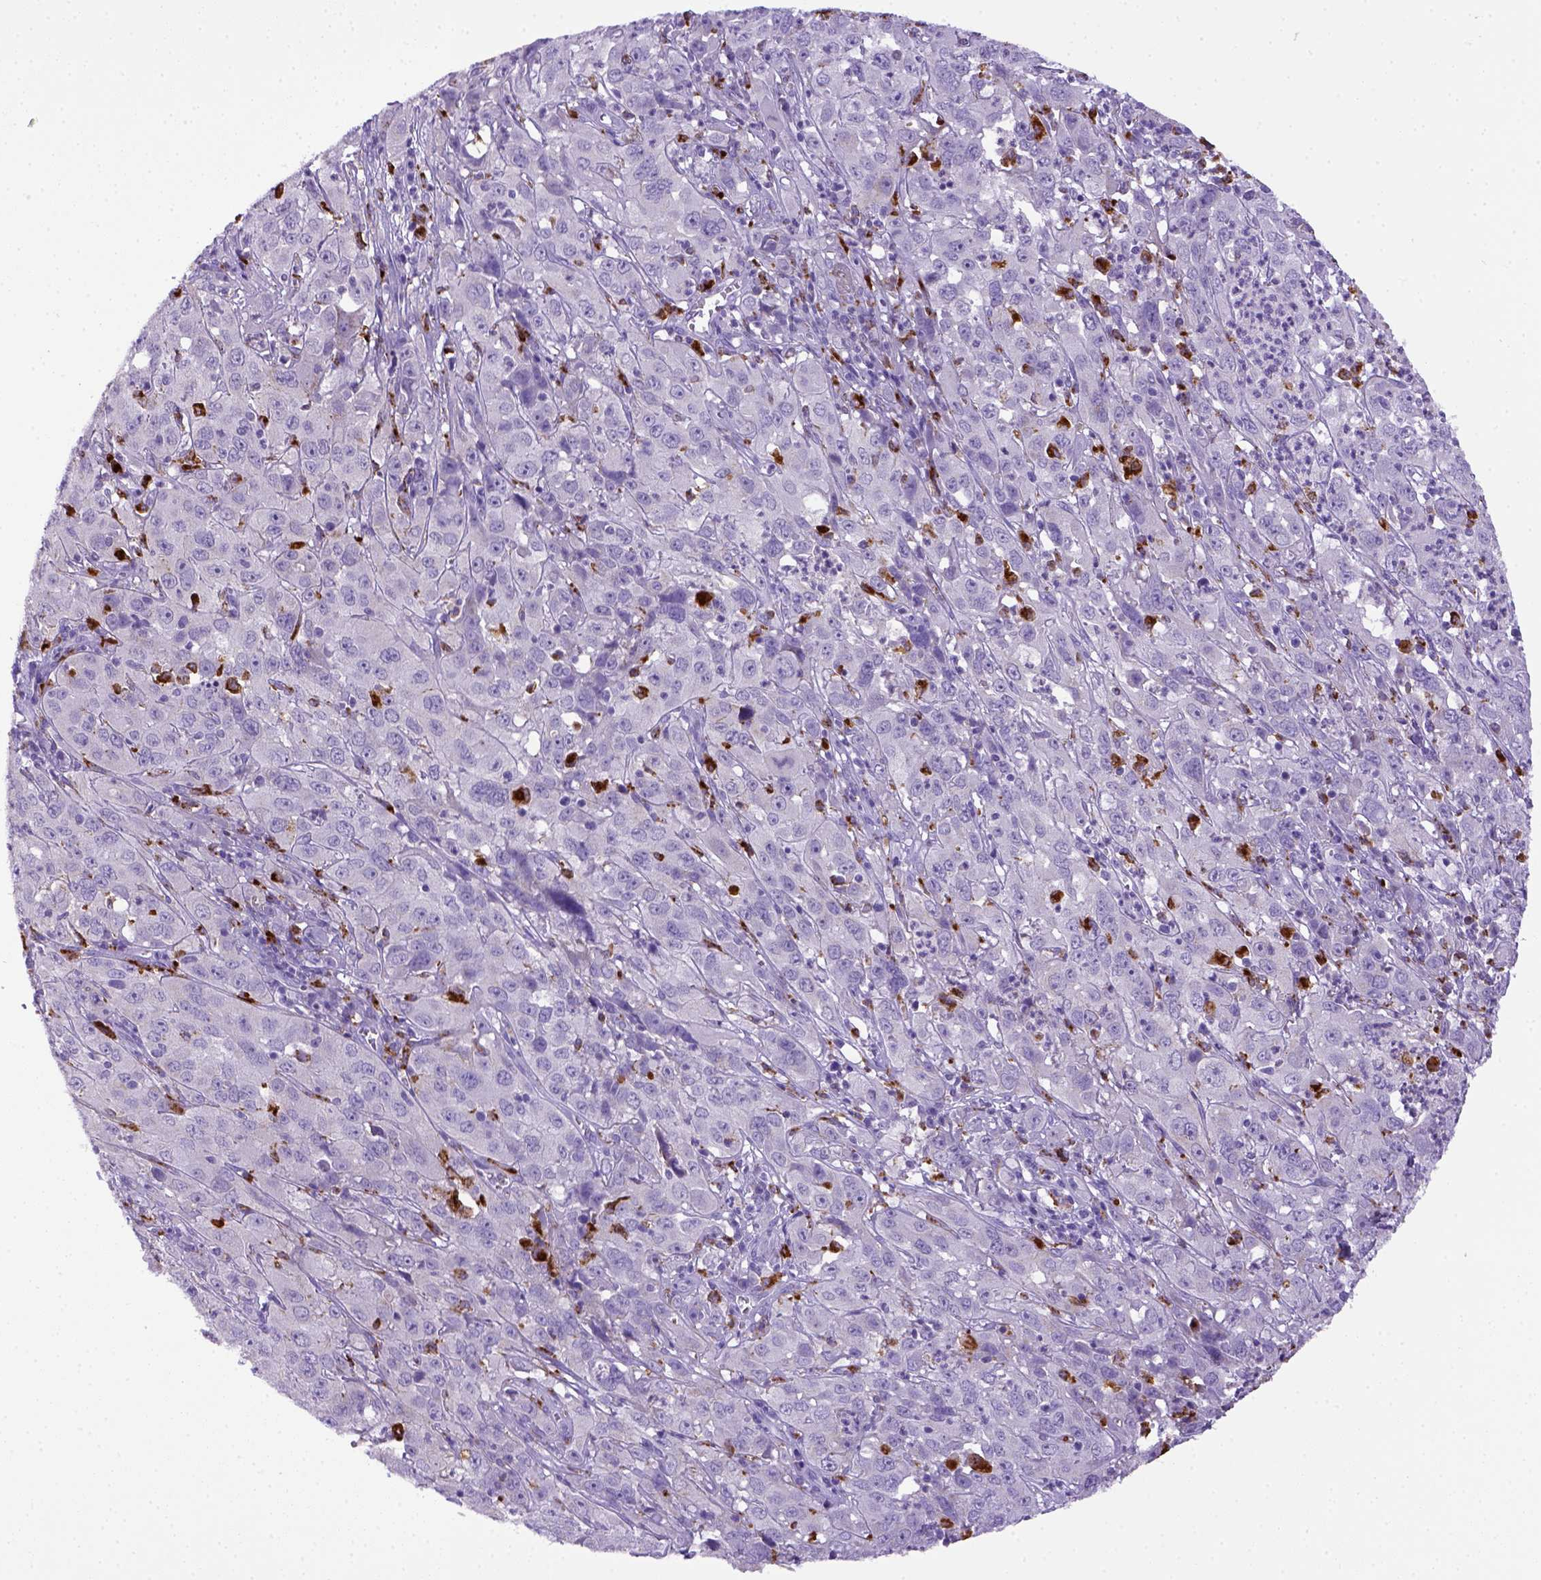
{"staining": {"intensity": "negative", "quantity": "none", "location": "none"}, "tissue": "cervical cancer", "cell_type": "Tumor cells", "image_type": "cancer", "snomed": [{"axis": "morphology", "description": "Squamous cell carcinoma, NOS"}, {"axis": "topography", "description": "Cervix"}], "caption": "Squamous cell carcinoma (cervical) stained for a protein using immunohistochemistry (IHC) demonstrates no expression tumor cells.", "gene": "CD68", "patient": {"sex": "female", "age": 32}}